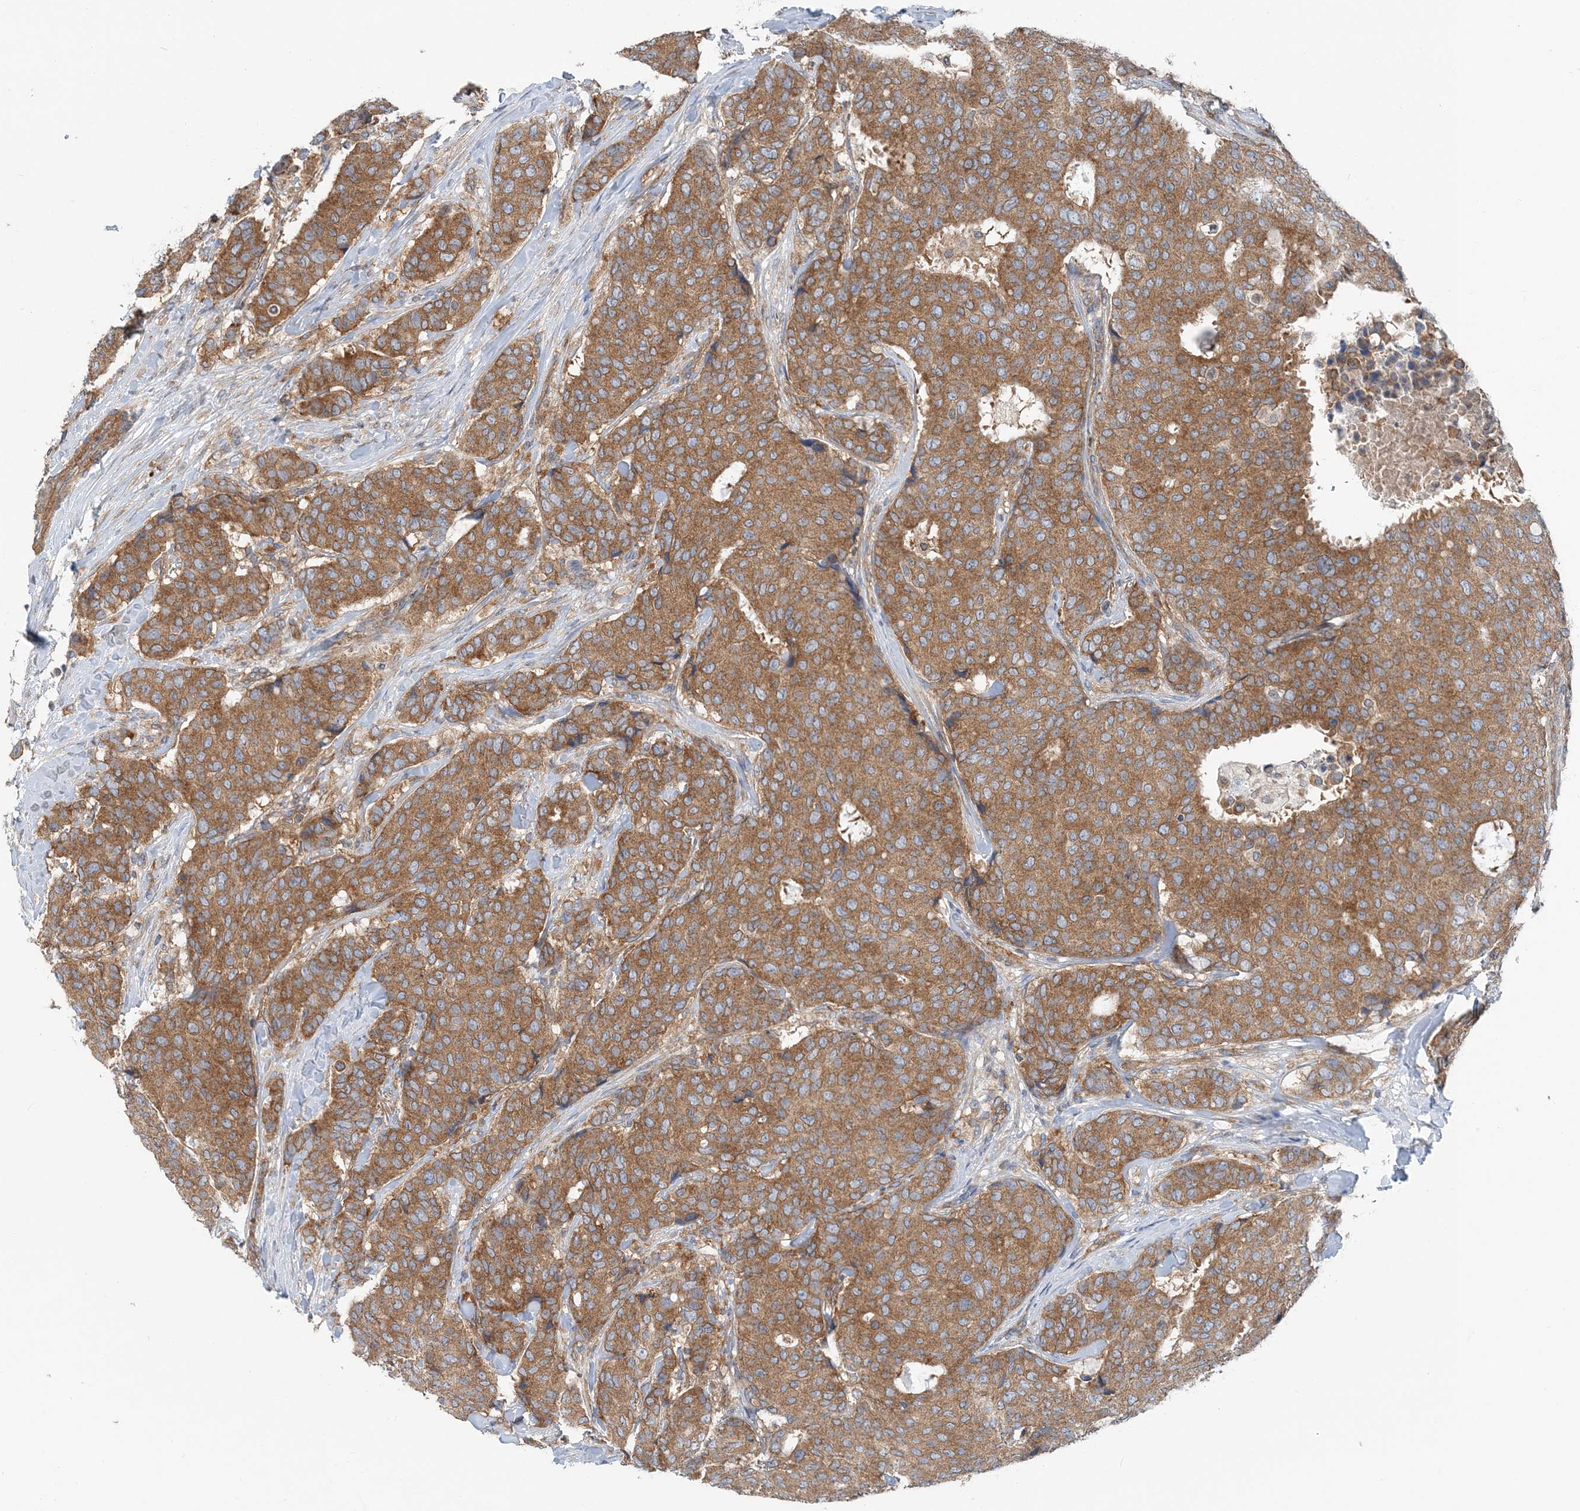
{"staining": {"intensity": "moderate", "quantity": ">75%", "location": "cytoplasmic/membranous"}, "tissue": "breast cancer", "cell_type": "Tumor cells", "image_type": "cancer", "snomed": [{"axis": "morphology", "description": "Duct carcinoma"}, {"axis": "topography", "description": "Breast"}], "caption": "Breast infiltrating ductal carcinoma stained with a protein marker shows moderate staining in tumor cells.", "gene": "MOB4", "patient": {"sex": "female", "age": 75}}